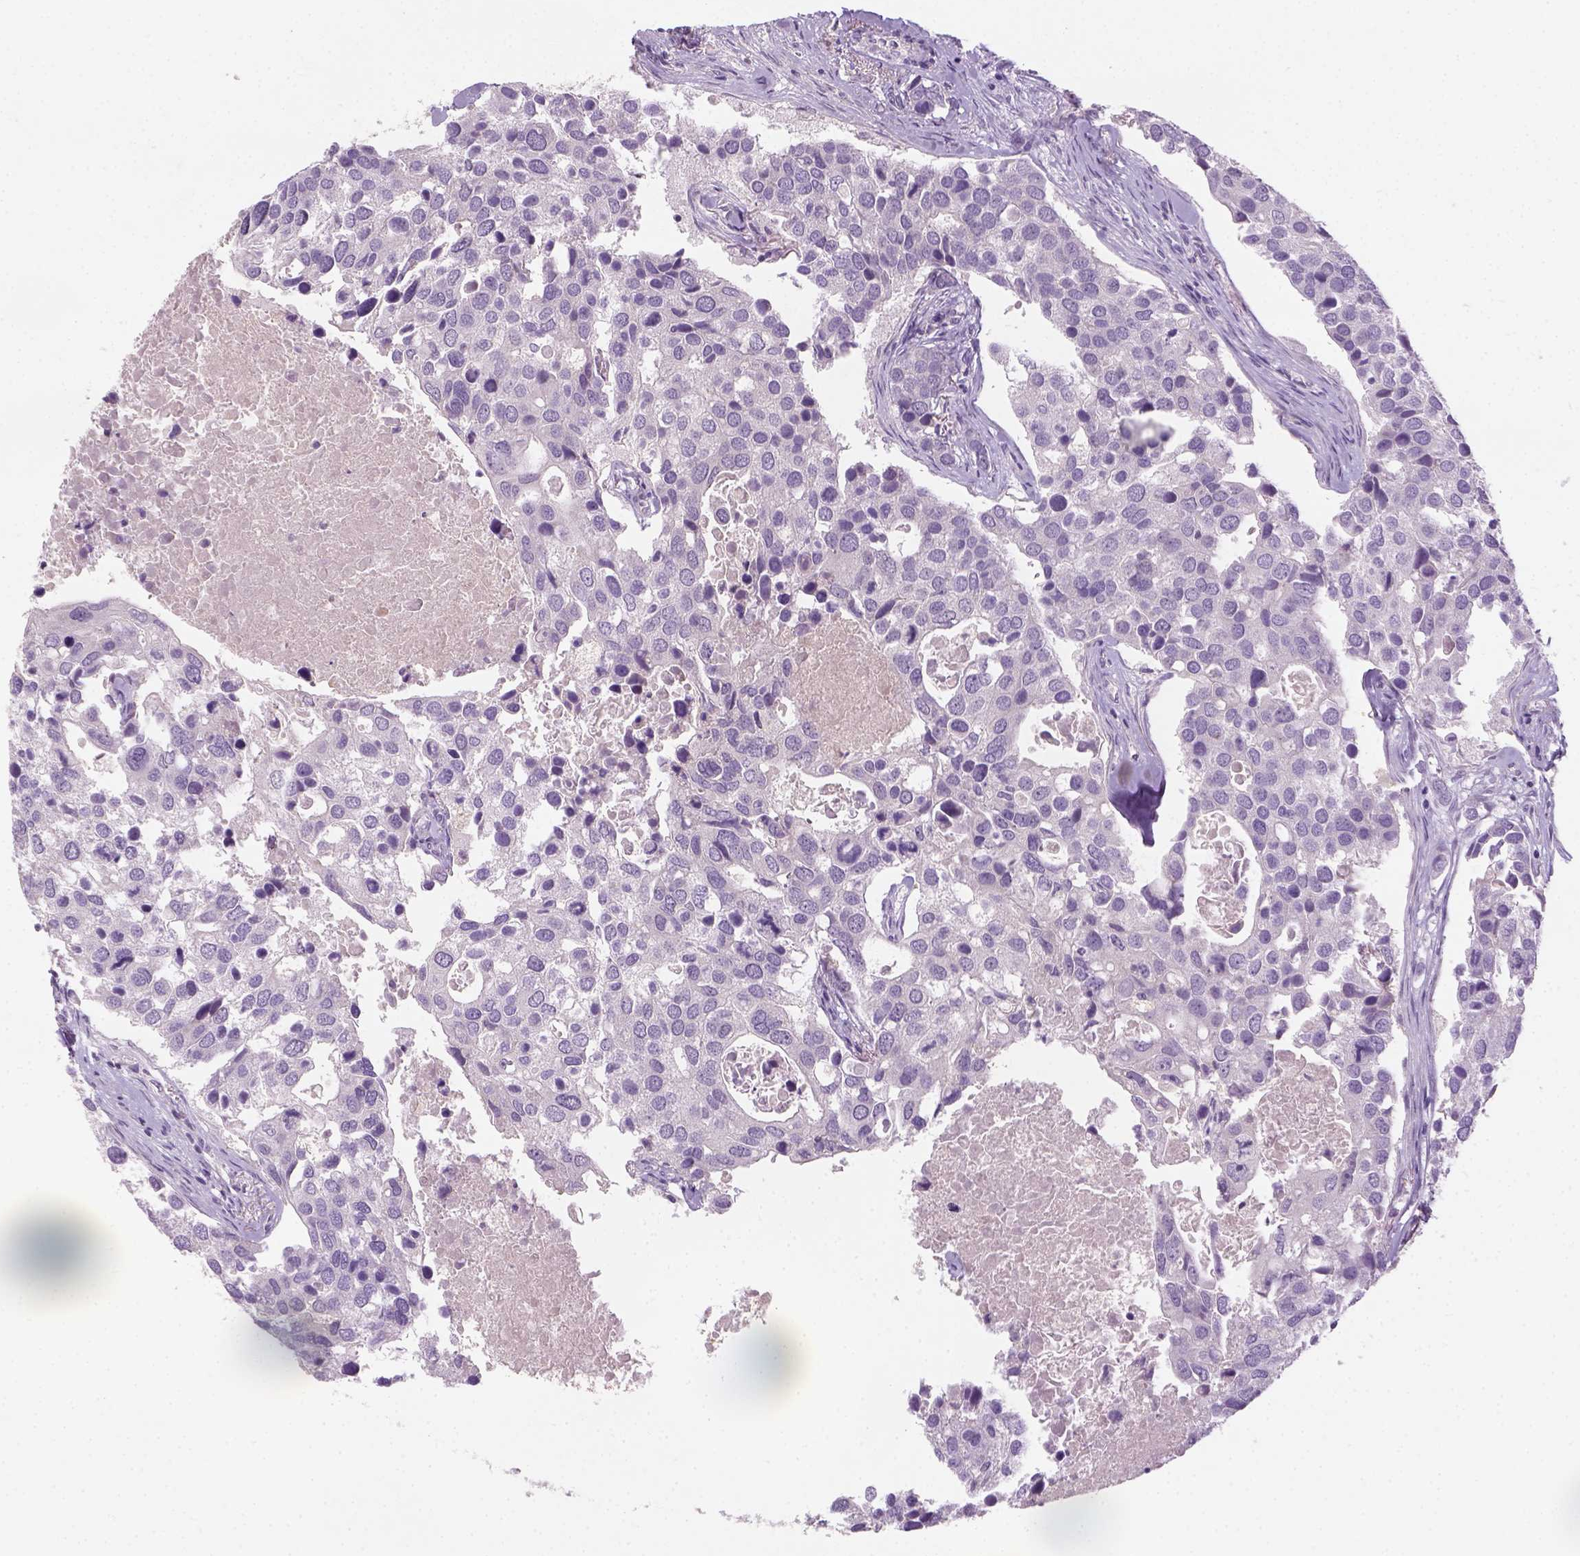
{"staining": {"intensity": "negative", "quantity": "none", "location": "none"}, "tissue": "breast cancer", "cell_type": "Tumor cells", "image_type": "cancer", "snomed": [{"axis": "morphology", "description": "Duct carcinoma"}, {"axis": "topography", "description": "Breast"}], "caption": "Tumor cells are negative for protein expression in human breast cancer (intraductal carcinoma).", "gene": "GFI1B", "patient": {"sex": "female", "age": 83}}